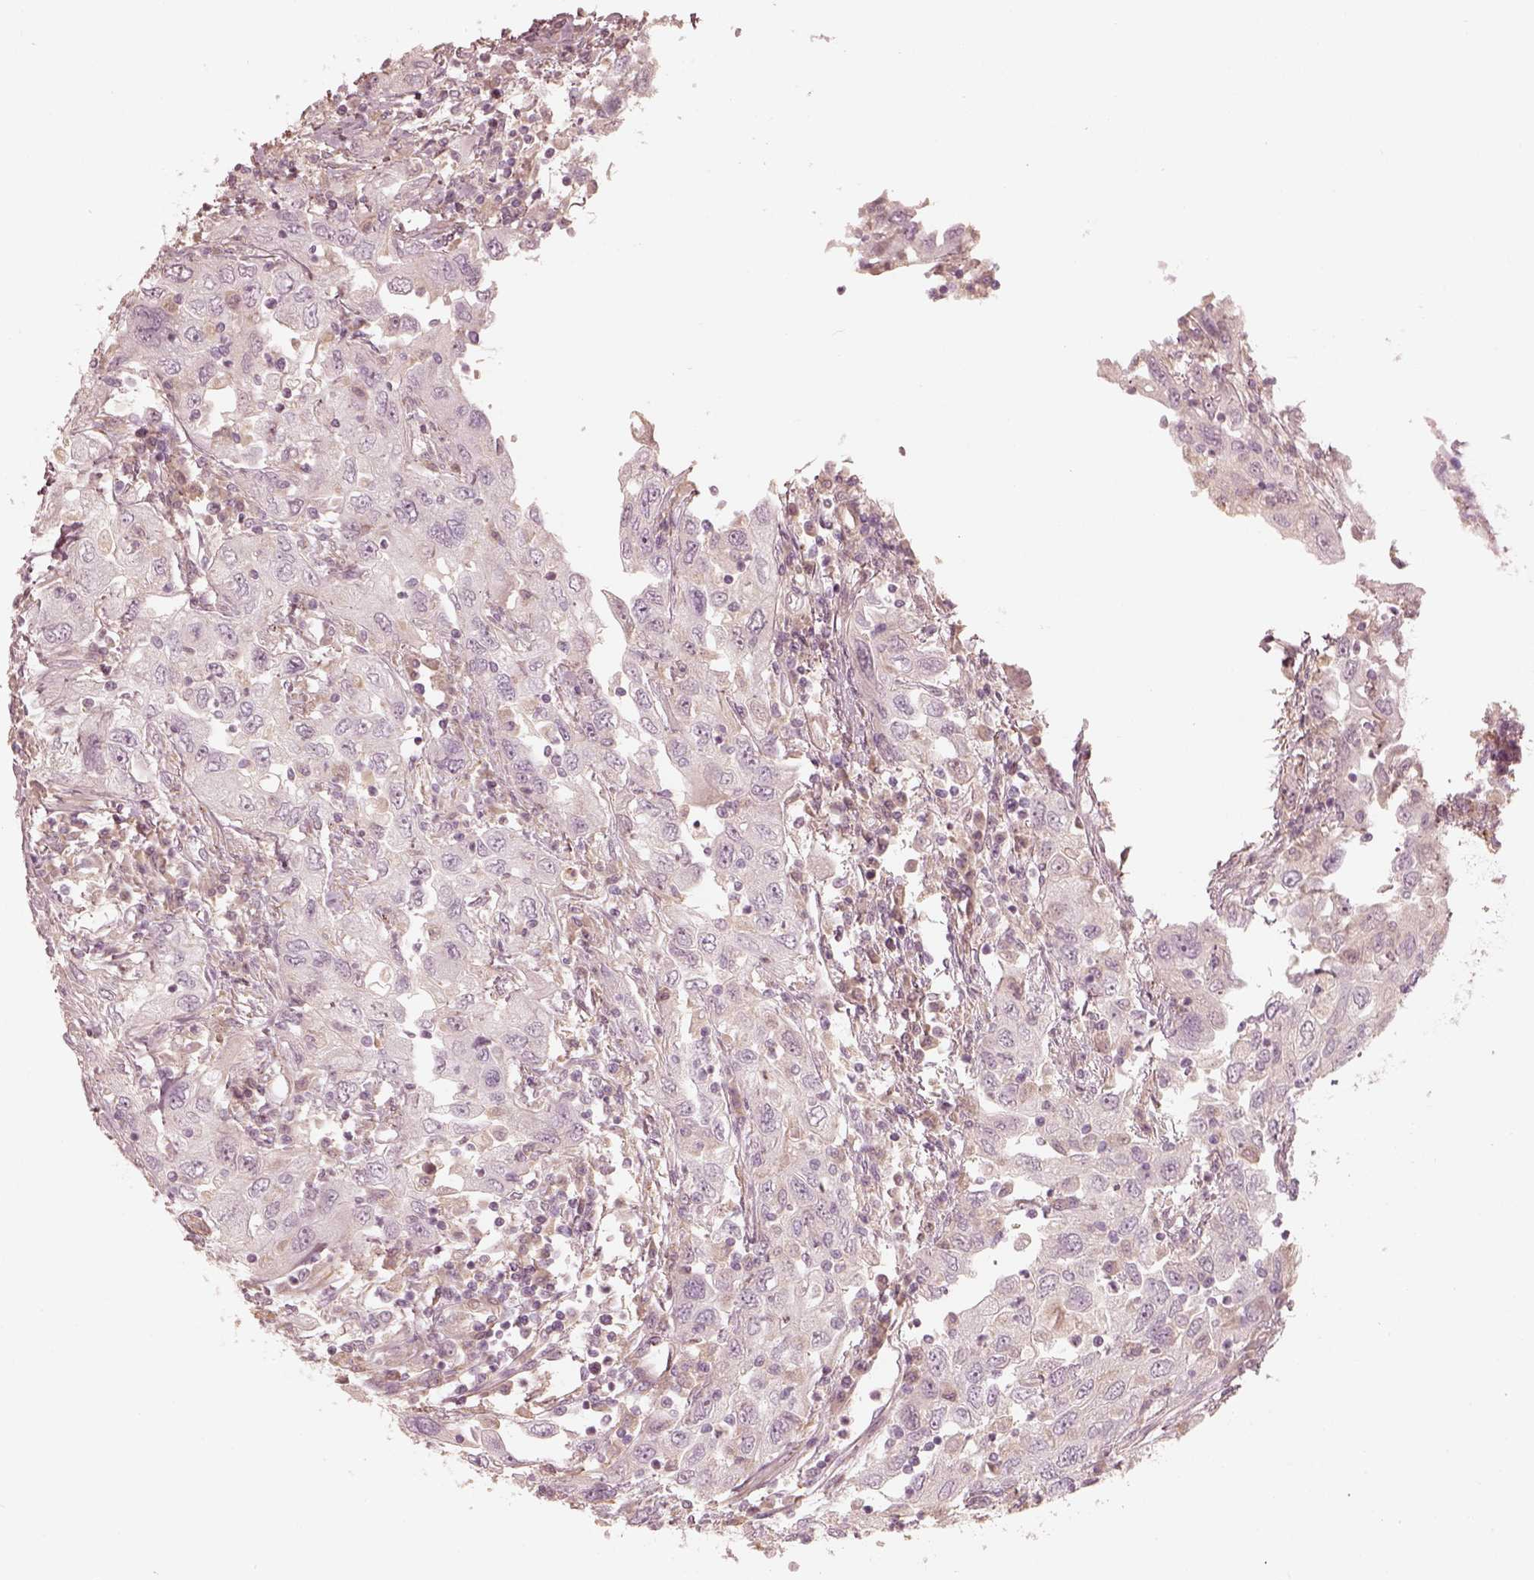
{"staining": {"intensity": "negative", "quantity": "none", "location": "none"}, "tissue": "urothelial cancer", "cell_type": "Tumor cells", "image_type": "cancer", "snomed": [{"axis": "morphology", "description": "Urothelial carcinoma, High grade"}, {"axis": "topography", "description": "Urinary bladder"}], "caption": "This is a photomicrograph of immunohistochemistry (IHC) staining of urothelial cancer, which shows no expression in tumor cells. (DAB (3,3'-diaminobenzidine) immunohistochemistry (IHC), high magnification).", "gene": "KCNJ9", "patient": {"sex": "male", "age": 76}}